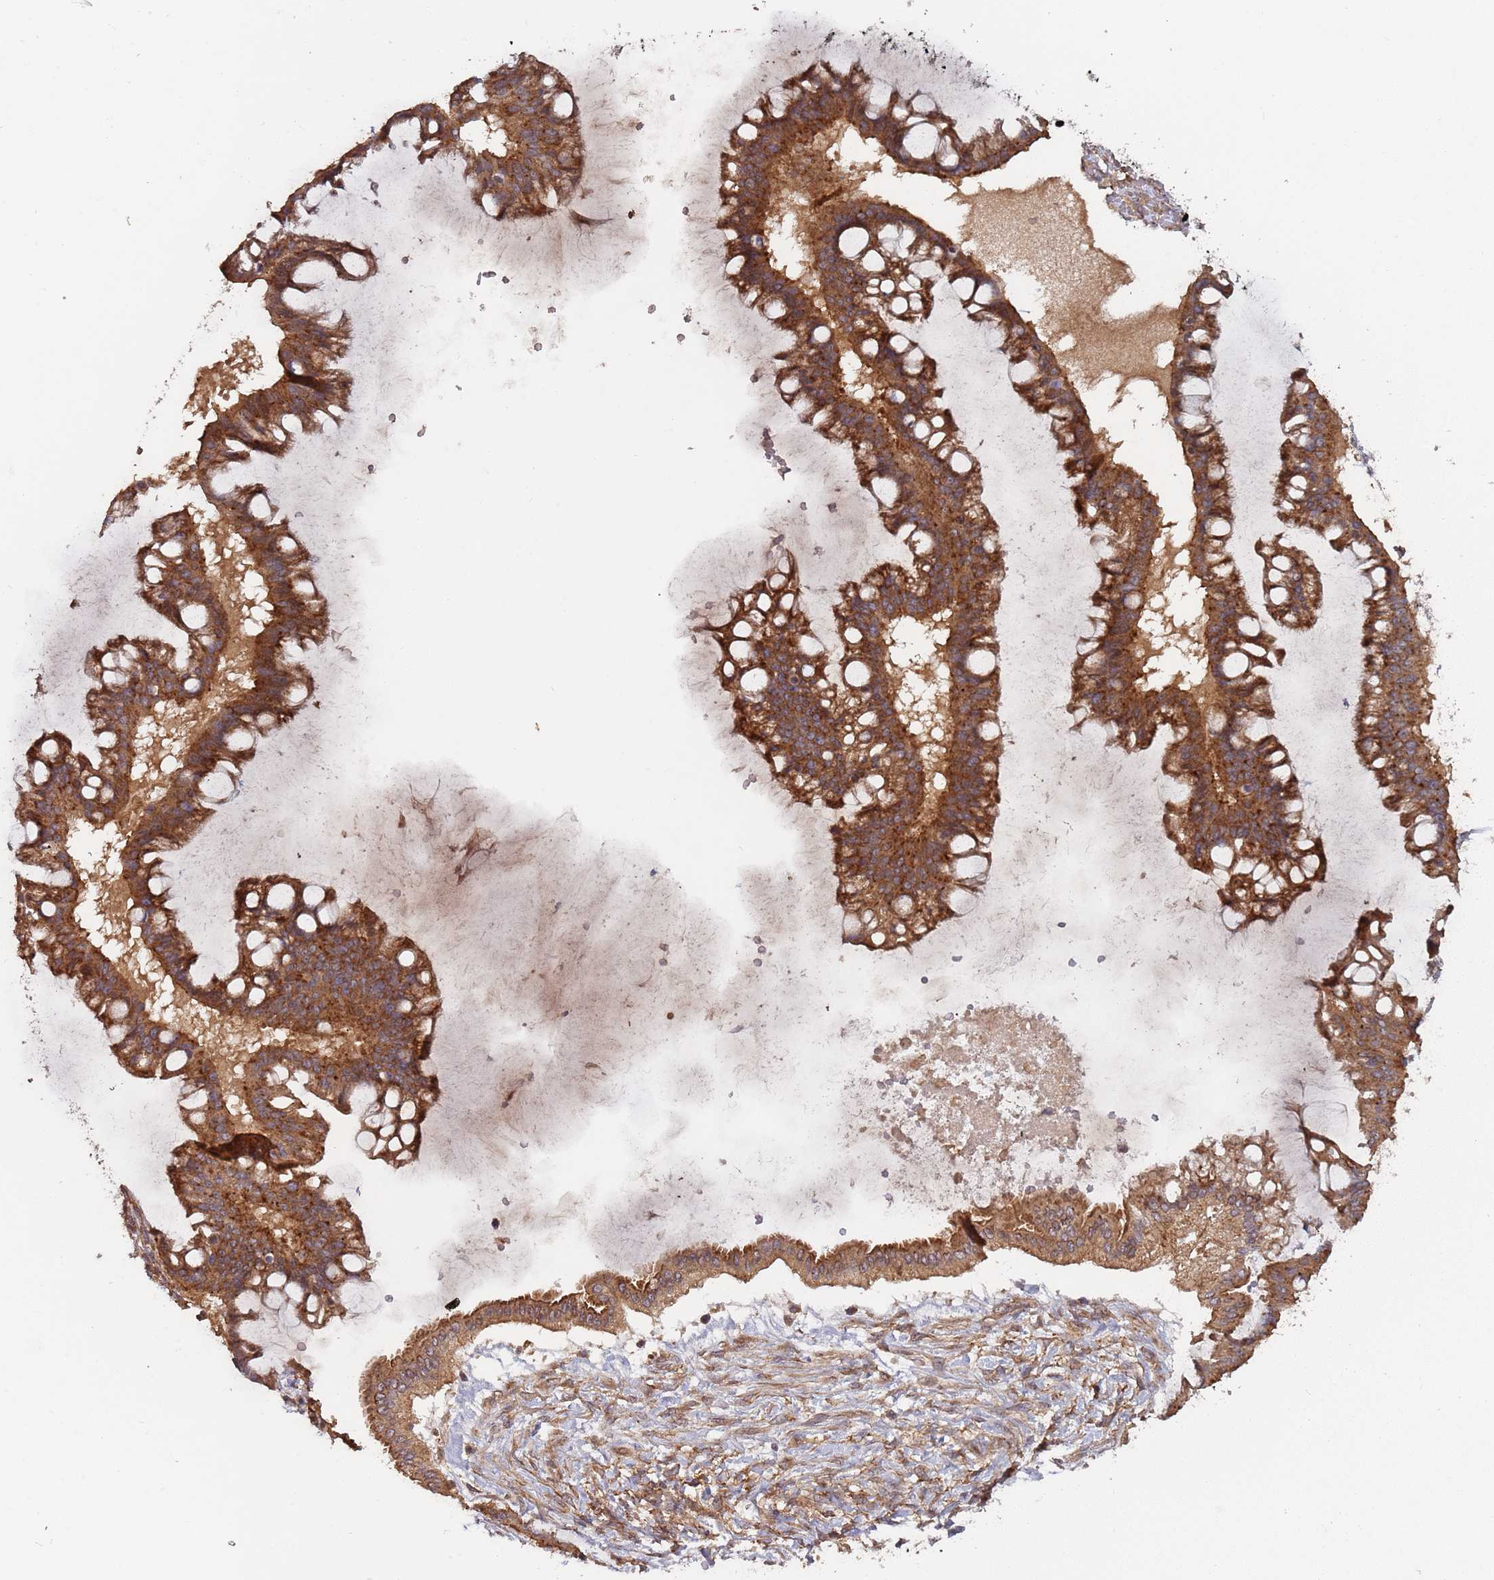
{"staining": {"intensity": "strong", "quantity": ">75%", "location": "cytoplasmic/membranous"}, "tissue": "ovarian cancer", "cell_type": "Tumor cells", "image_type": "cancer", "snomed": [{"axis": "morphology", "description": "Cystadenocarcinoma, mucinous, NOS"}, {"axis": "topography", "description": "Ovary"}], "caption": "Immunohistochemistry (DAB) staining of ovarian cancer (mucinous cystadenocarcinoma) shows strong cytoplasmic/membranous protein expression in approximately >75% of tumor cells. The protein of interest is shown in brown color, while the nuclei are stained blue.", "gene": "KANSL1L", "patient": {"sex": "female", "age": 73}}